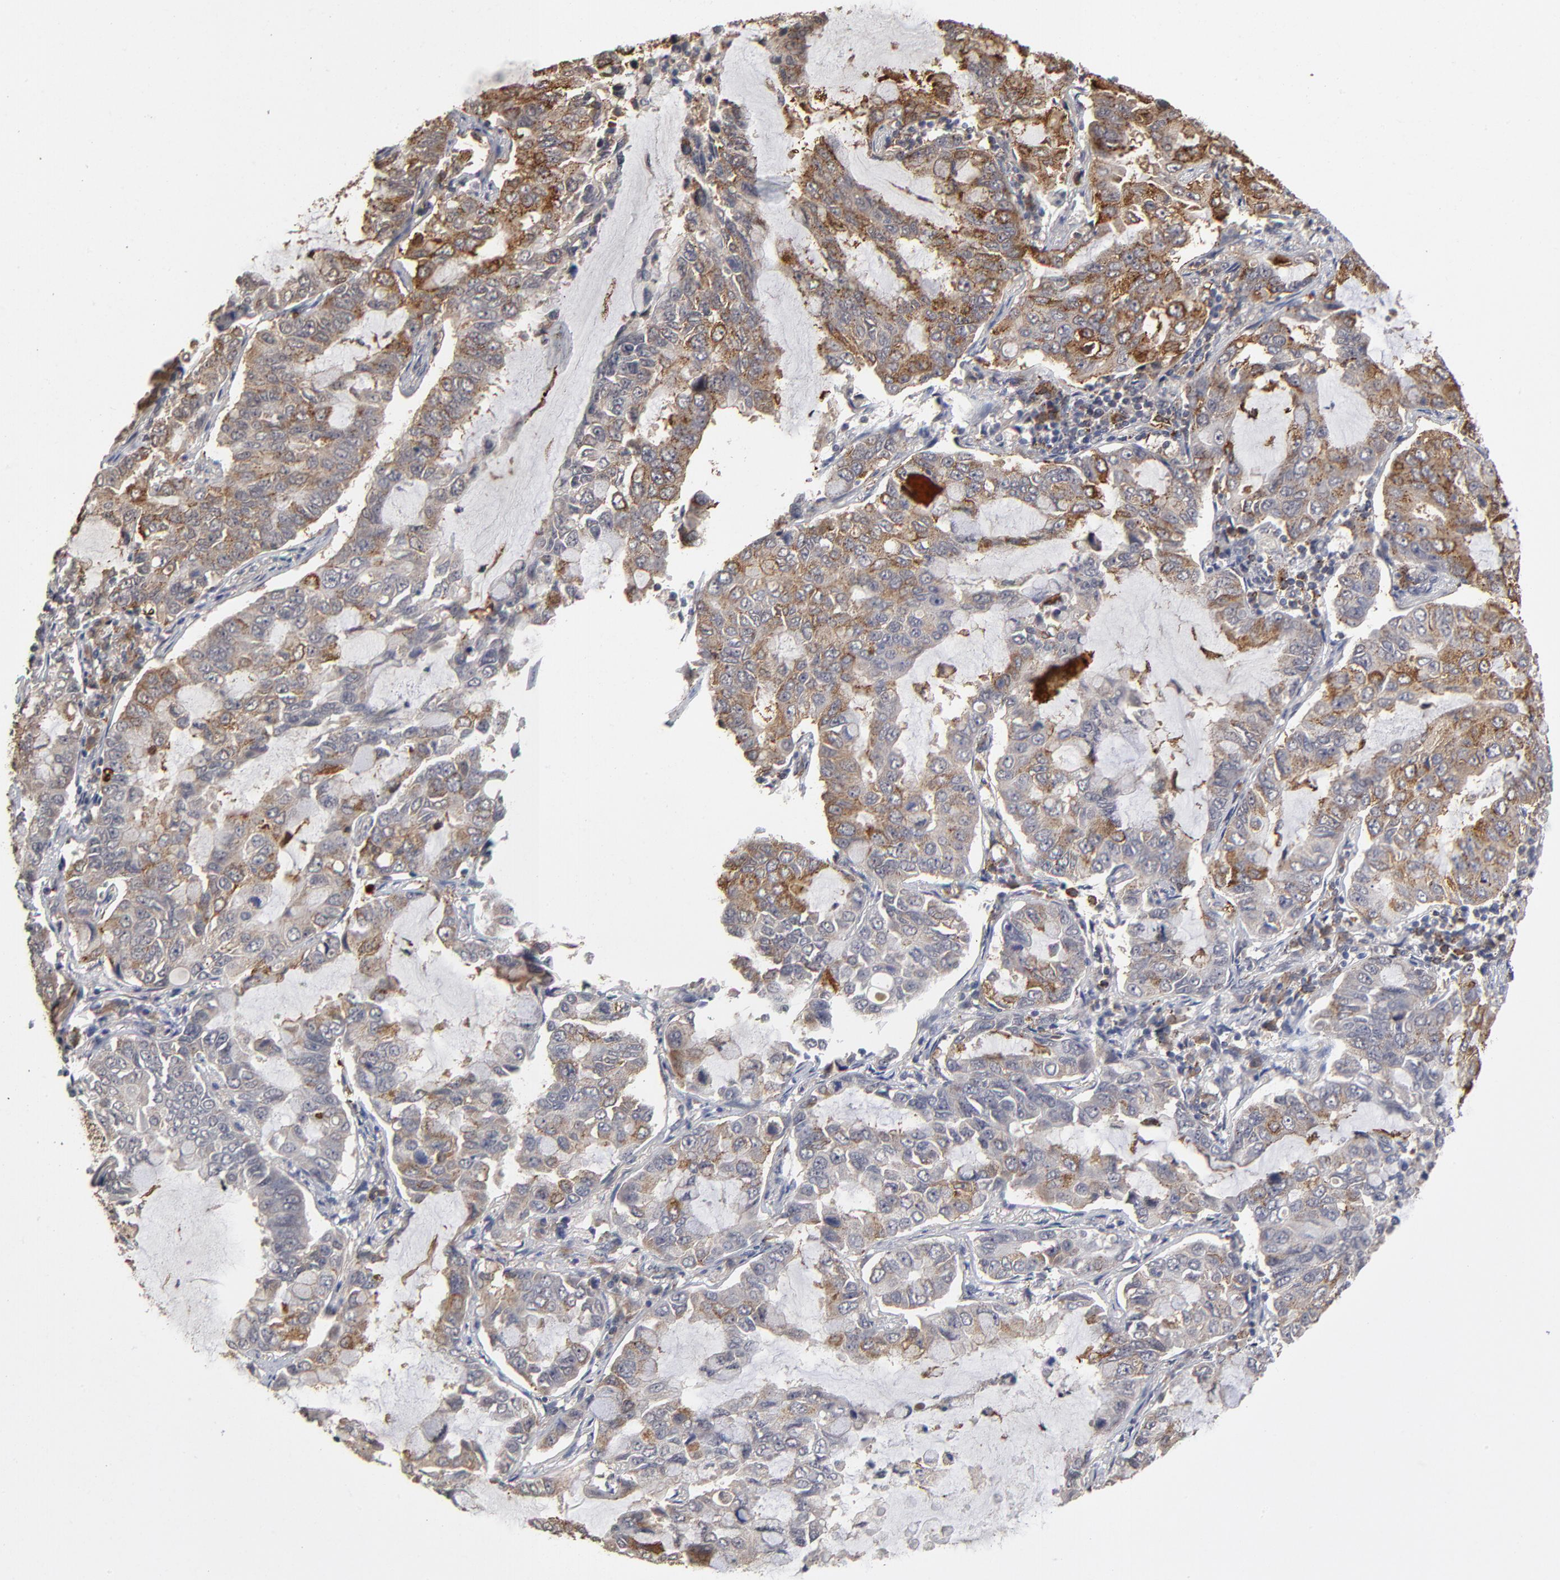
{"staining": {"intensity": "moderate", "quantity": "25%-75%", "location": "cytoplasmic/membranous"}, "tissue": "lung cancer", "cell_type": "Tumor cells", "image_type": "cancer", "snomed": [{"axis": "morphology", "description": "Adenocarcinoma, NOS"}, {"axis": "topography", "description": "Lung"}], "caption": "Lung adenocarcinoma stained for a protein (brown) demonstrates moderate cytoplasmic/membranous positive positivity in about 25%-75% of tumor cells.", "gene": "ASB8", "patient": {"sex": "male", "age": 64}}